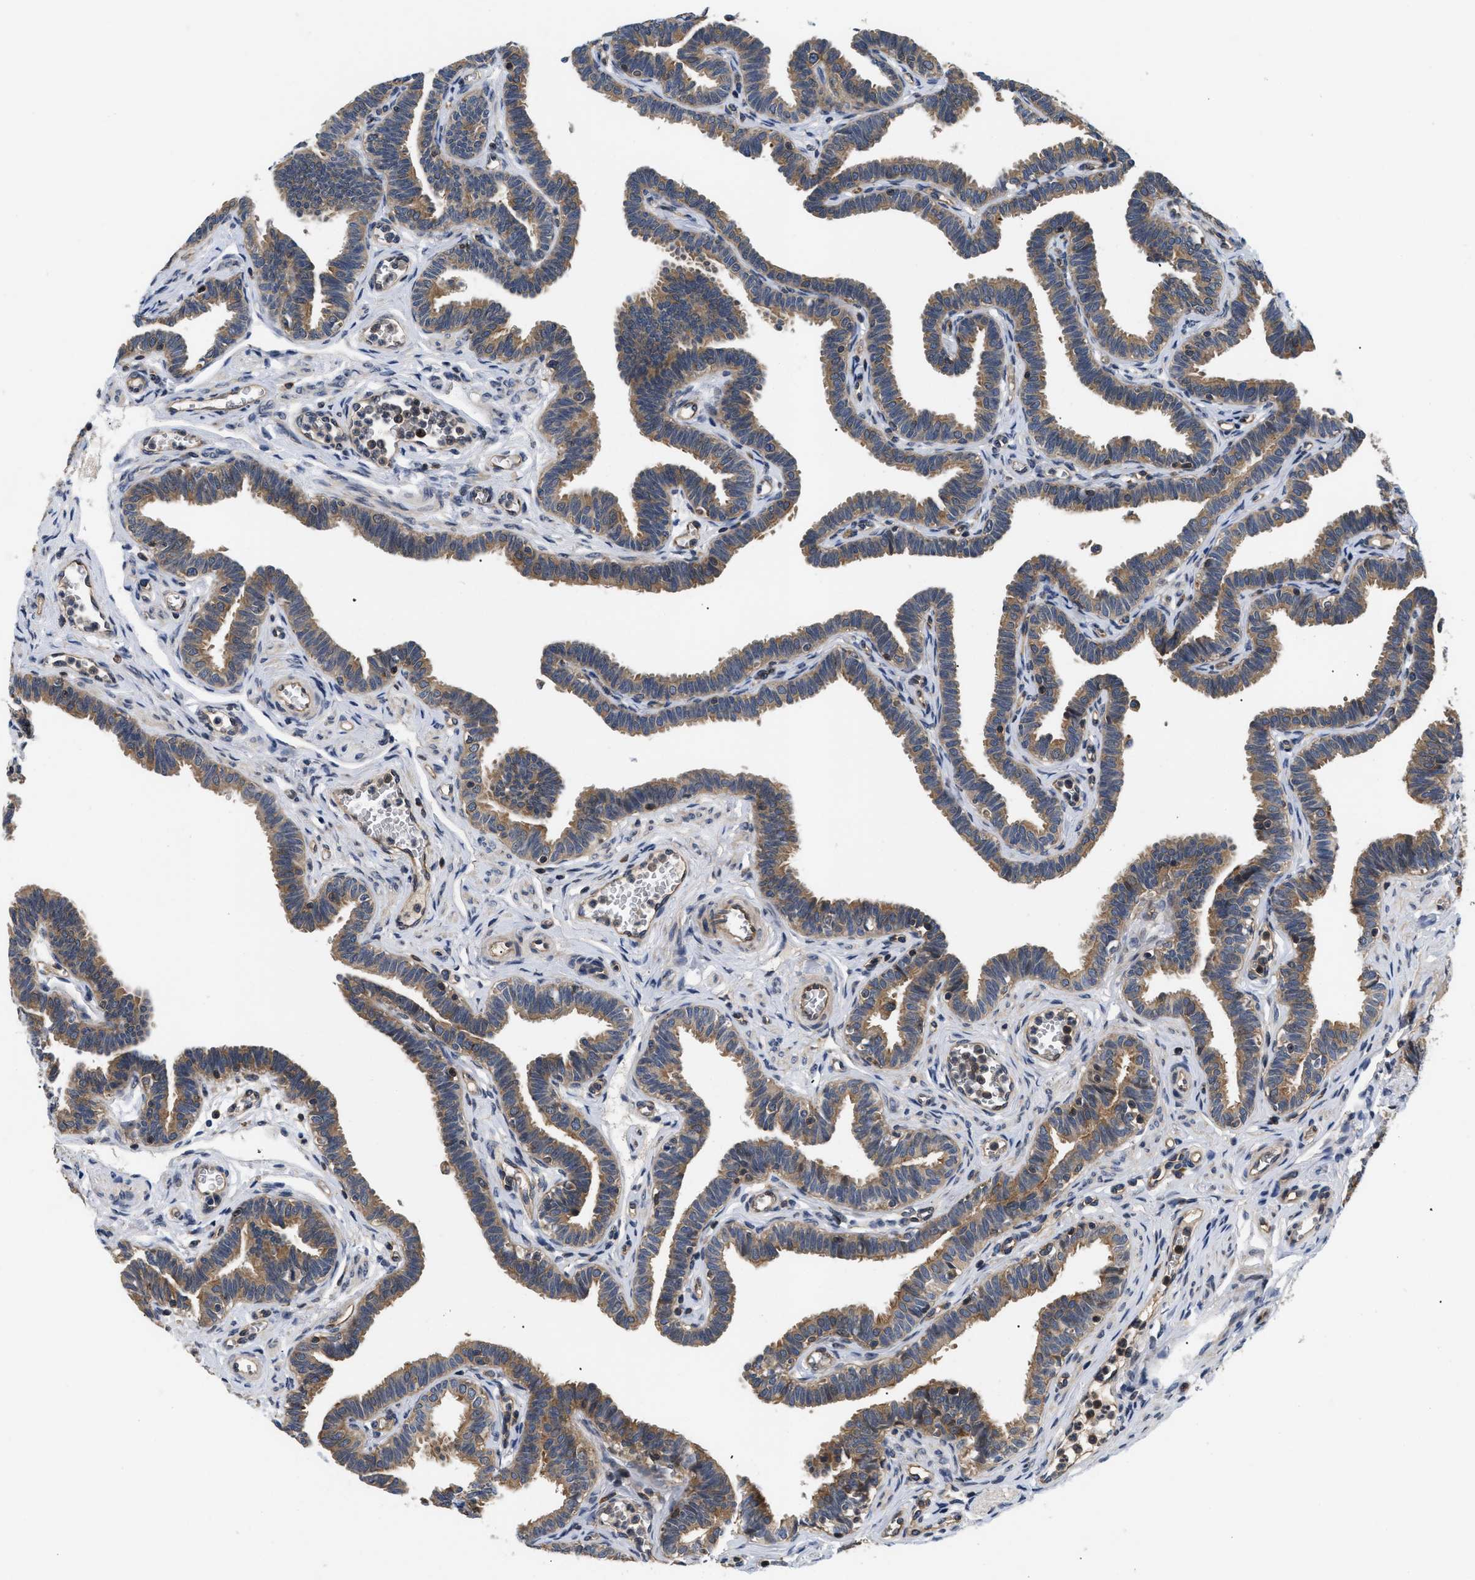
{"staining": {"intensity": "moderate", "quantity": ">75%", "location": "cytoplasmic/membranous"}, "tissue": "fallopian tube", "cell_type": "Glandular cells", "image_type": "normal", "snomed": [{"axis": "morphology", "description": "Normal tissue, NOS"}, {"axis": "topography", "description": "Fallopian tube"}, {"axis": "topography", "description": "Ovary"}], "caption": "DAB immunohistochemical staining of benign fallopian tube shows moderate cytoplasmic/membranous protein expression in approximately >75% of glandular cells. The staining was performed using DAB, with brown indicating positive protein expression. Nuclei are stained blue with hematoxylin.", "gene": "HMGCR", "patient": {"sex": "female", "age": 23}}